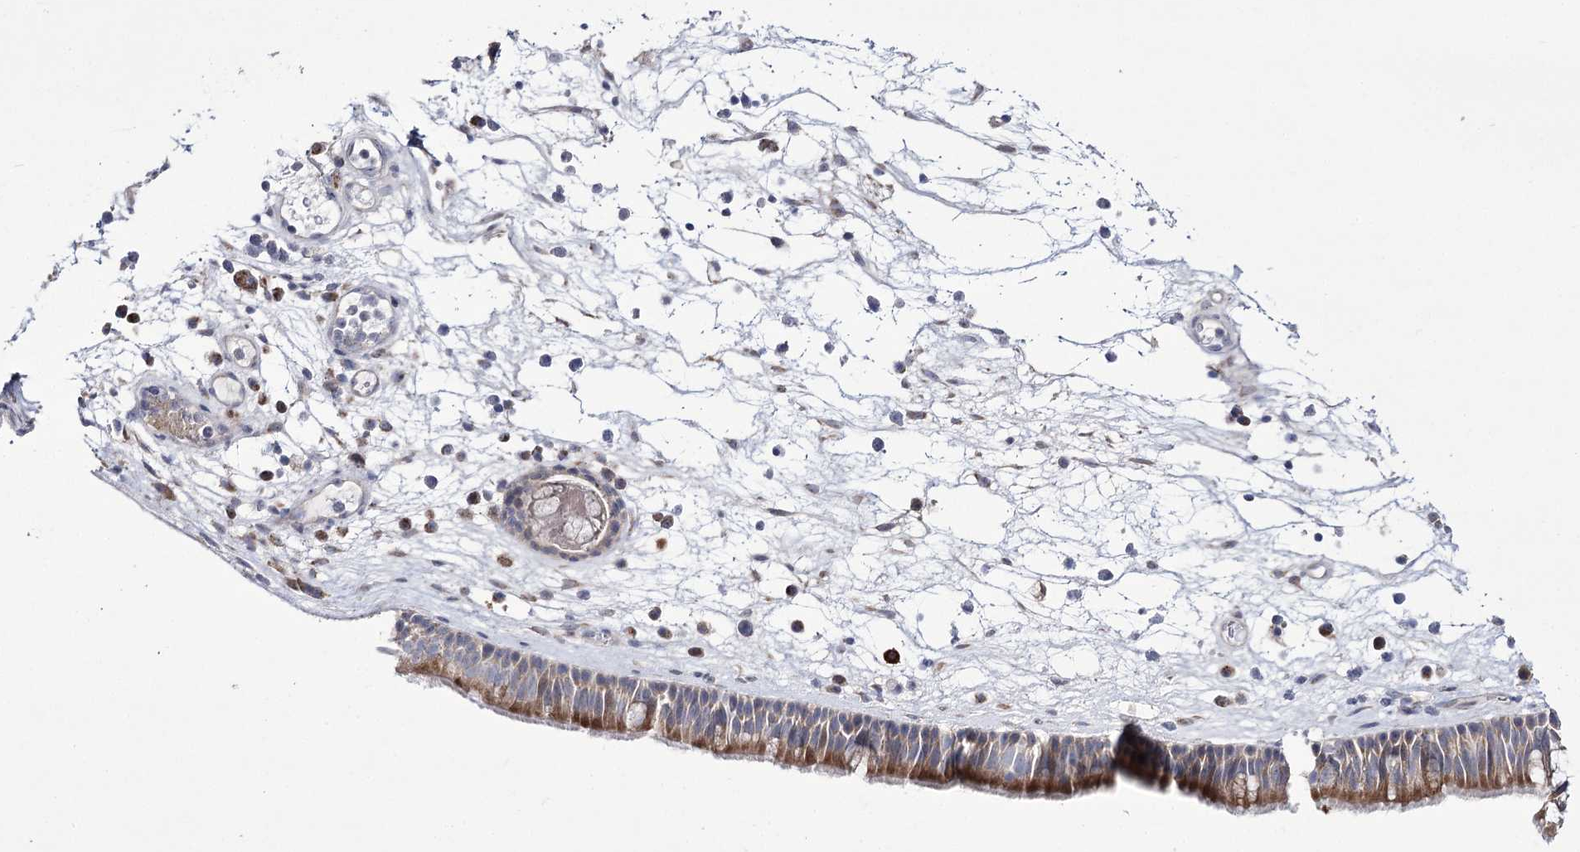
{"staining": {"intensity": "moderate", "quantity": "25%-75%", "location": "cytoplasmic/membranous"}, "tissue": "nasopharynx", "cell_type": "Respiratory epithelial cells", "image_type": "normal", "snomed": [{"axis": "morphology", "description": "Normal tissue, NOS"}, {"axis": "morphology", "description": "Inflammation, NOS"}, {"axis": "morphology", "description": "Malignant melanoma, Metastatic site"}, {"axis": "topography", "description": "Nasopharynx"}], "caption": "Protein positivity by immunohistochemistry shows moderate cytoplasmic/membranous expression in approximately 25%-75% of respiratory epithelial cells in unremarkable nasopharynx.", "gene": "NADK2", "patient": {"sex": "male", "age": 70}}